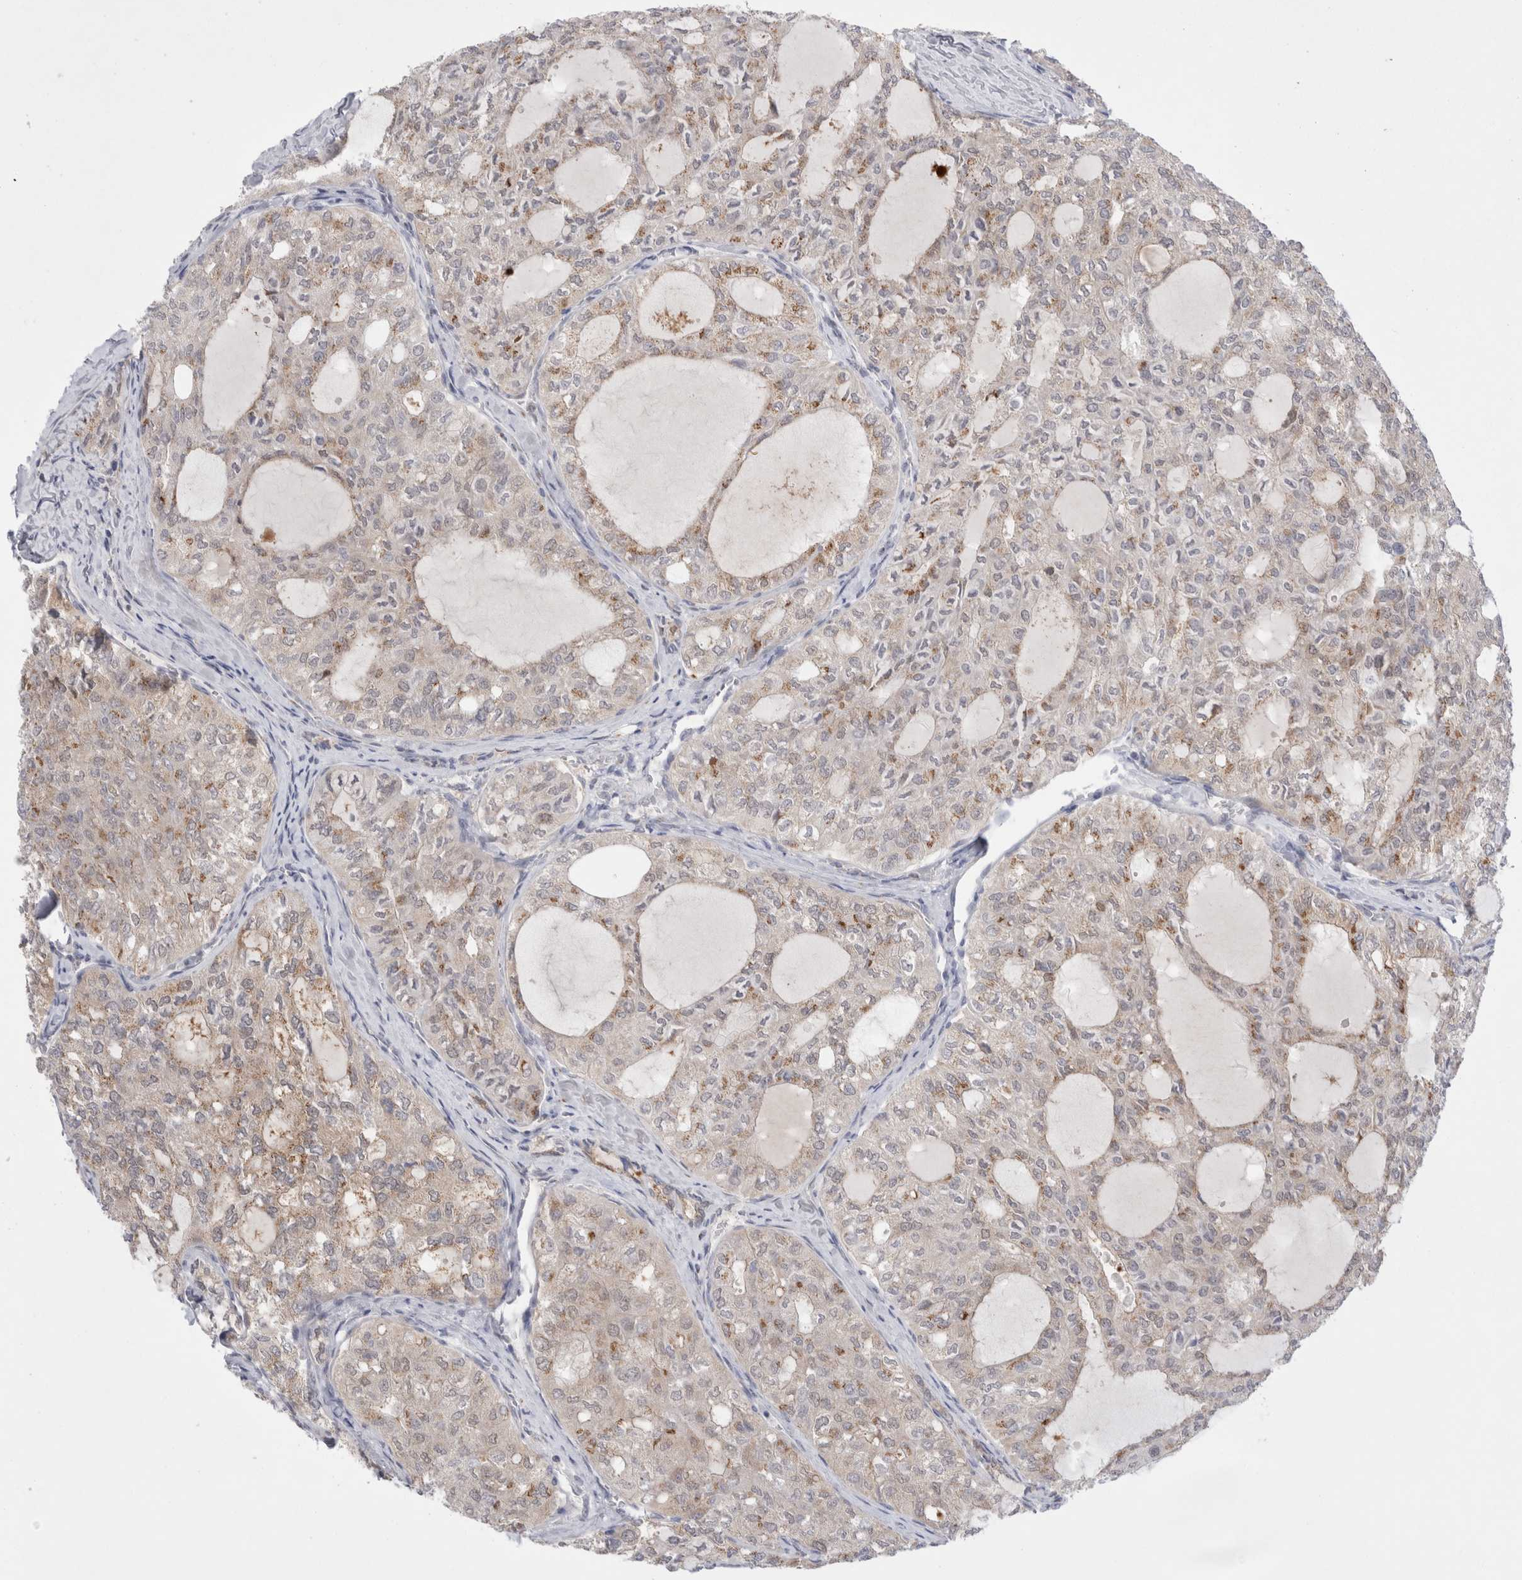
{"staining": {"intensity": "weak", "quantity": ">75%", "location": "cytoplasmic/membranous"}, "tissue": "thyroid cancer", "cell_type": "Tumor cells", "image_type": "cancer", "snomed": [{"axis": "morphology", "description": "Follicular adenoma carcinoma, NOS"}, {"axis": "topography", "description": "Thyroid gland"}], "caption": "Follicular adenoma carcinoma (thyroid) stained with a brown dye shows weak cytoplasmic/membranous positive staining in approximately >75% of tumor cells.", "gene": "CERS5", "patient": {"sex": "male", "age": 75}}